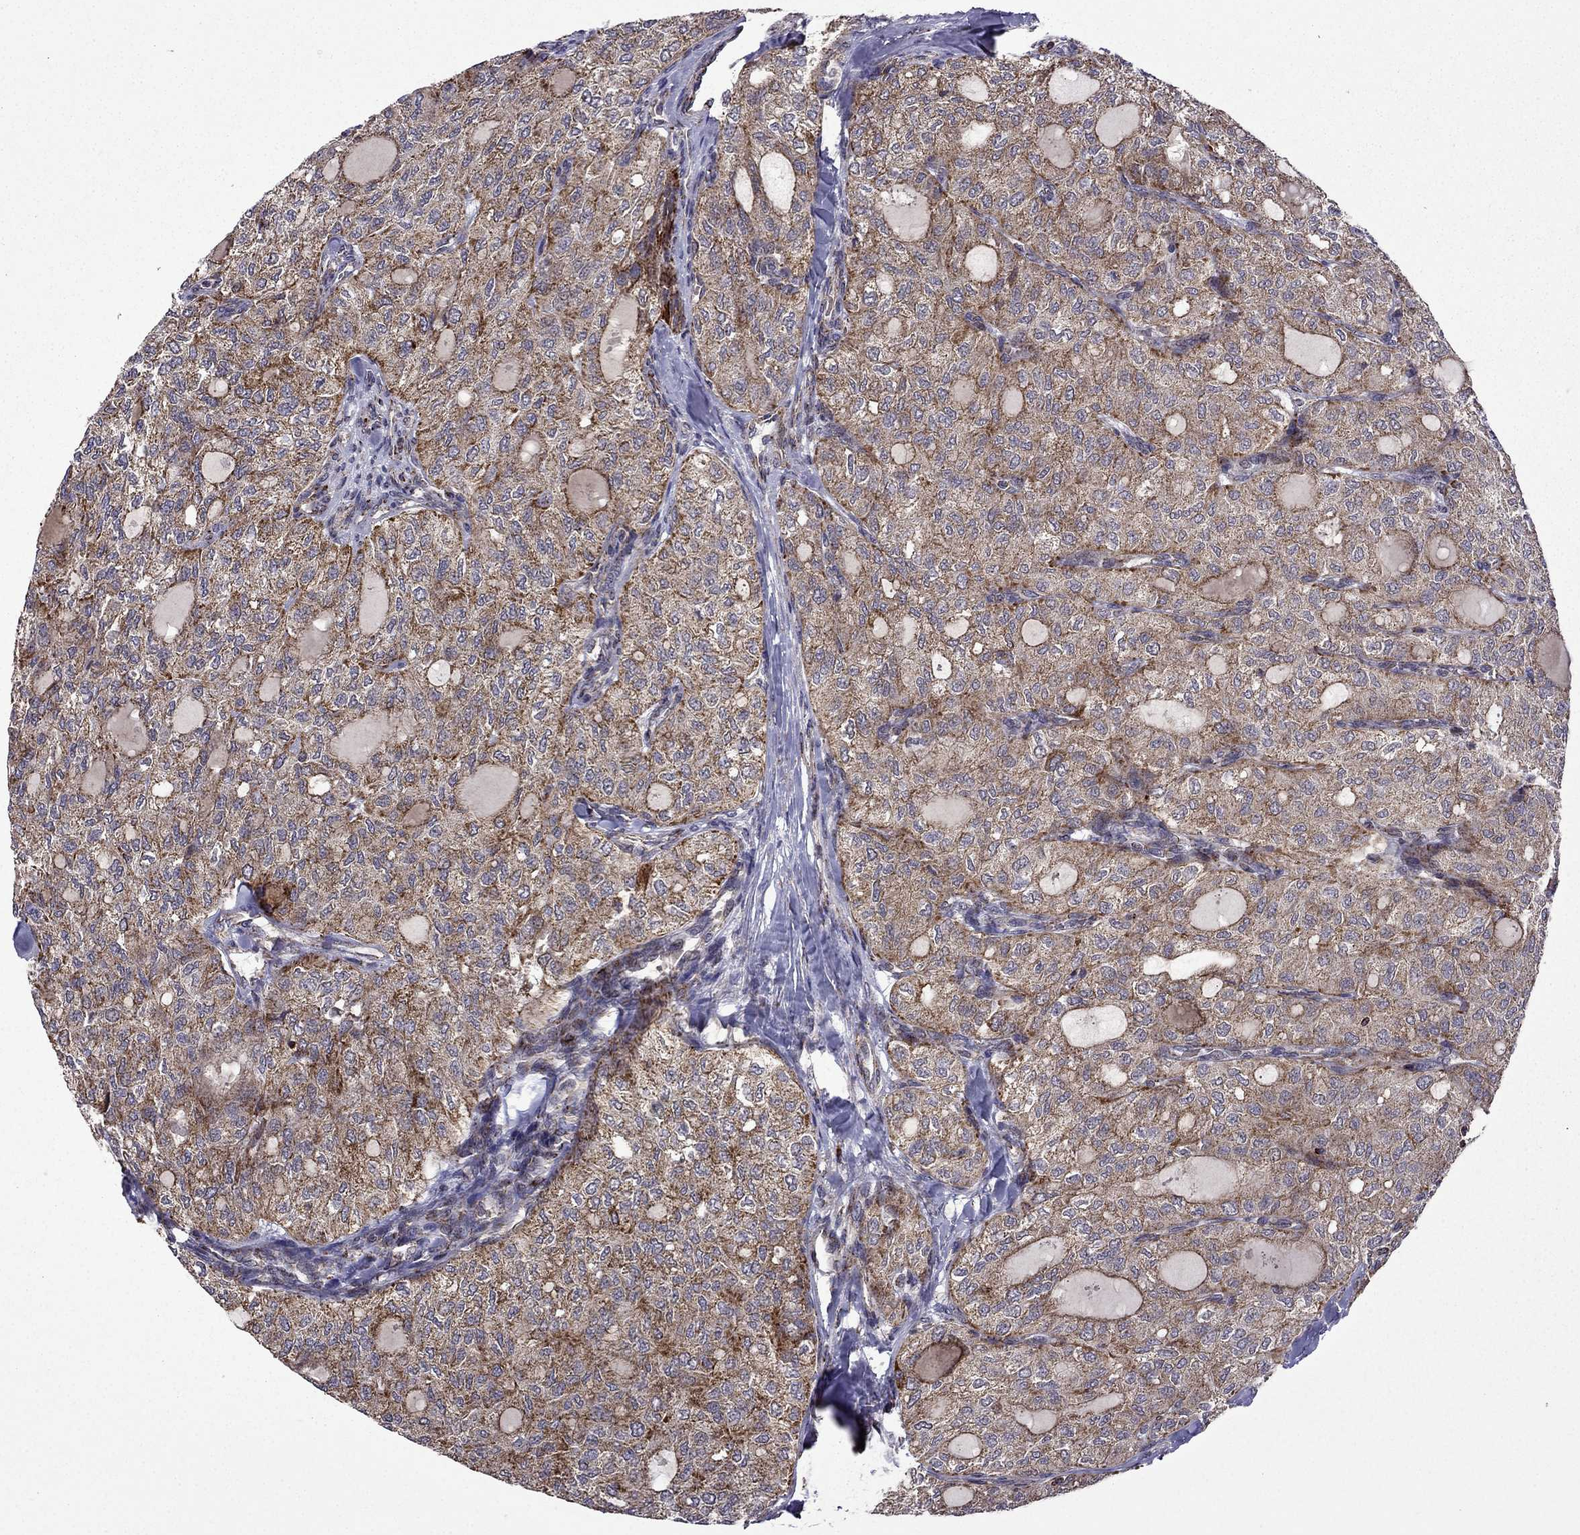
{"staining": {"intensity": "moderate", "quantity": "<25%", "location": "cytoplasmic/membranous"}, "tissue": "thyroid cancer", "cell_type": "Tumor cells", "image_type": "cancer", "snomed": [{"axis": "morphology", "description": "Follicular adenoma carcinoma, NOS"}, {"axis": "topography", "description": "Thyroid gland"}], "caption": "Tumor cells reveal moderate cytoplasmic/membranous staining in approximately <25% of cells in thyroid follicular adenoma carcinoma. (IHC, brightfield microscopy, high magnification).", "gene": "TAB2", "patient": {"sex": "male", "age": 75}}